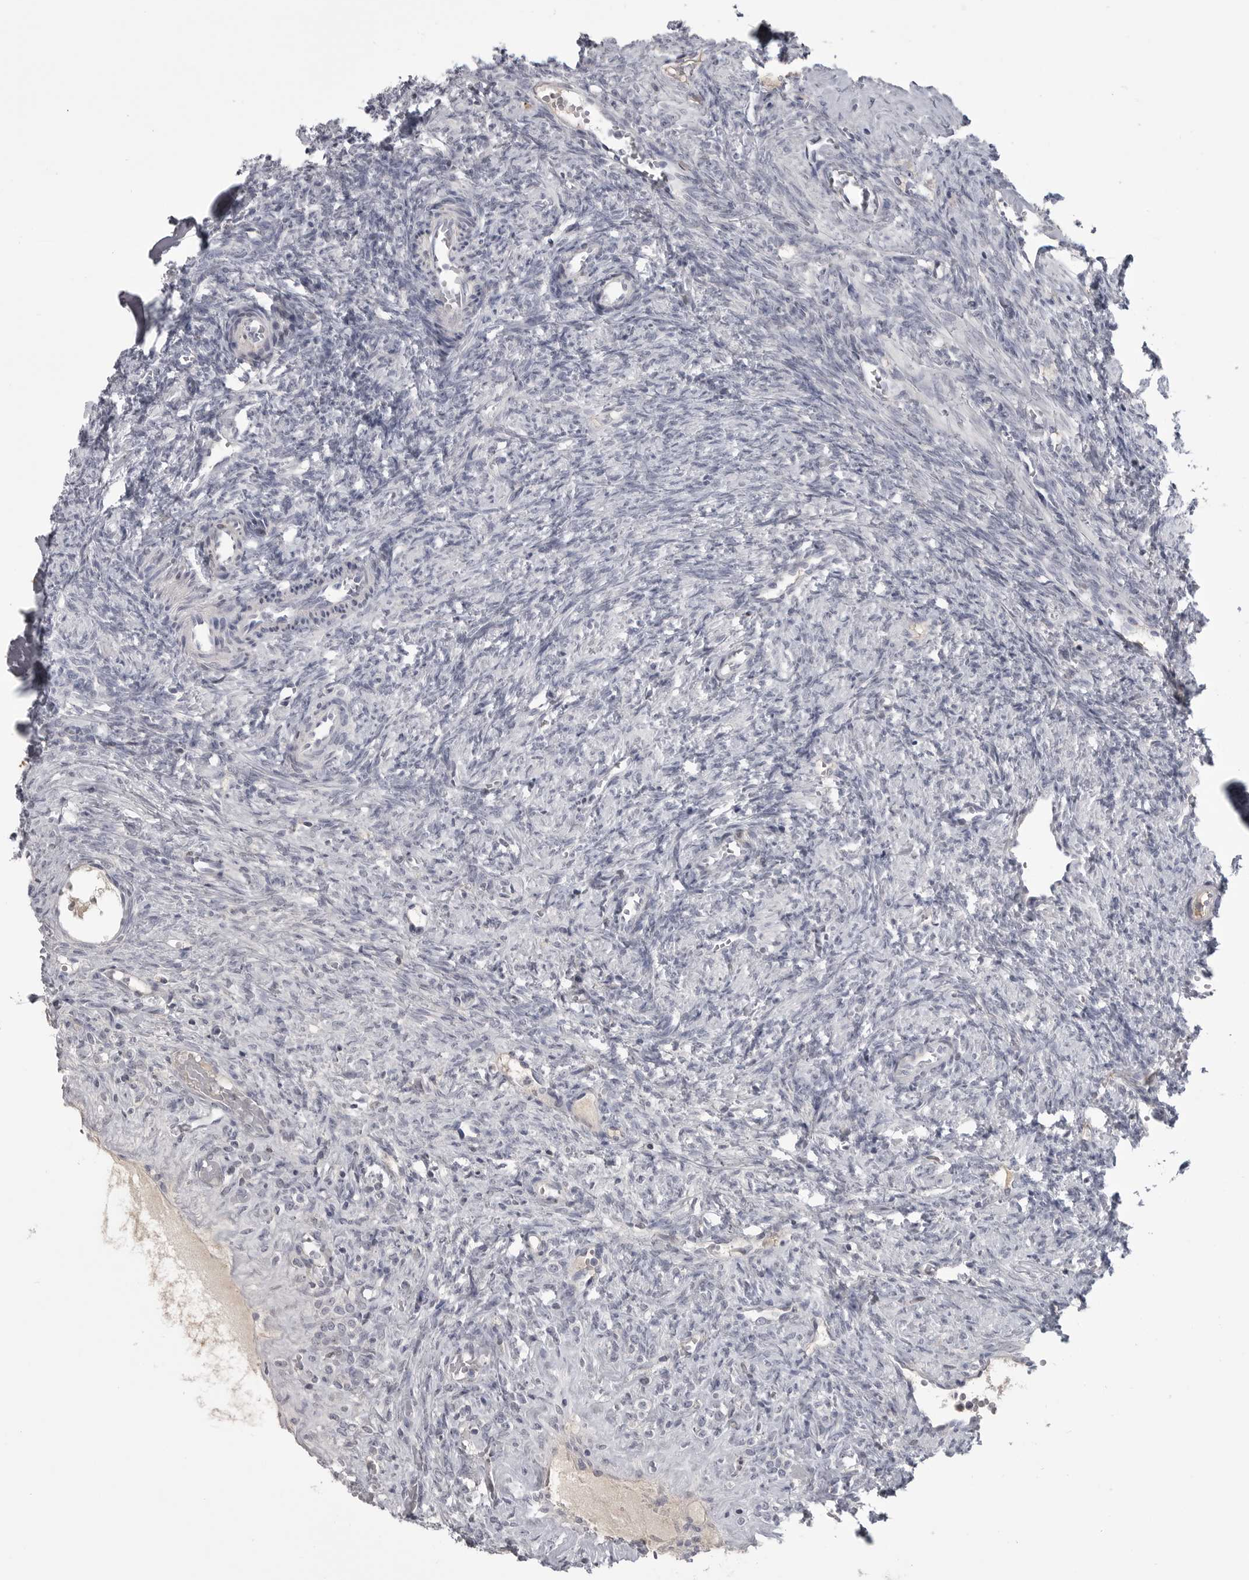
{"staining": {"intensity": "negative", "quantity": "none", "location": "none"}, "tissue": "ovary", "cell_type": "Ovarian stroma cells", "image_type": "normal", "snomed": [{"axis": "morphology", "description": "Normal tissue, NOS"}, {"axis": "topography", "description": "Ovary"}], "caption": "The micrograph demonstrates no significant expression in ovarian stroma cells of ovary. Brightfield microscopy of IHC stained with DAB (brown) and hematoxylin (blue), captured at high magnification.", "gene": "FKBP2", "patient": {"sex": "female", "age": 41}}